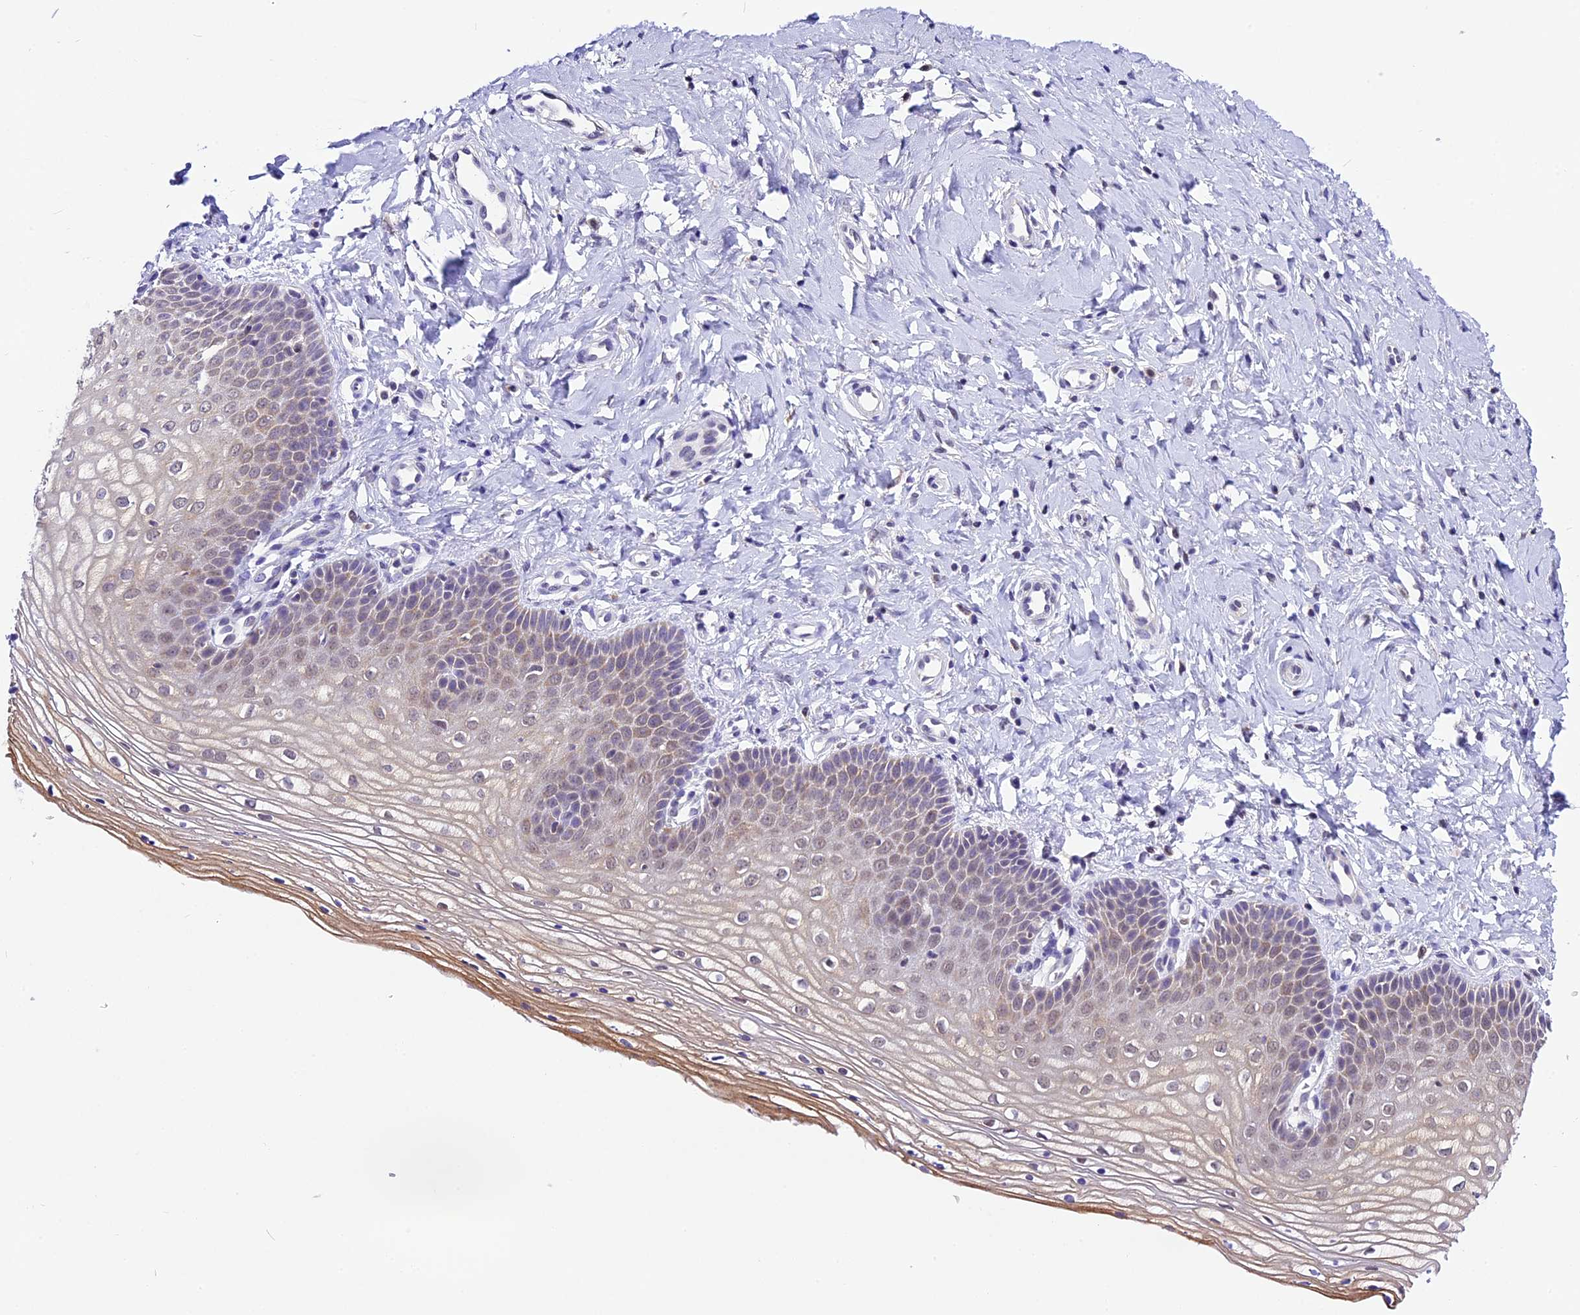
{"staining": {"intensity": "moderate", "quantity": "25%-75%", "location": "cytoplasmic/membranous,nuclear"}, "tissue": "vagina", "cell_type": "Squamous epithelial cells", "image_type": "normal", "snomed": [{"axis": "morphology", "description": "Normal tissue, NOS"}, {"axis": "topography", "description": "Vagina"}], "caption": "Immunohistochemistry (IHC) staining of normal vagina, which displays medium levels of moderate cytoplasmic/membranous,nuclear positivity in approximately 25%-75% of squamous epithelial cells indicating moderate cytoplasmic/membranous,nuclear protein staining. The staining was performed using DAB (brown) for protein detection and nuclei were counterstained in hematoxylin (blue).", "gene": "CARS2", "patient": {"sex": "female", "age": 68}}